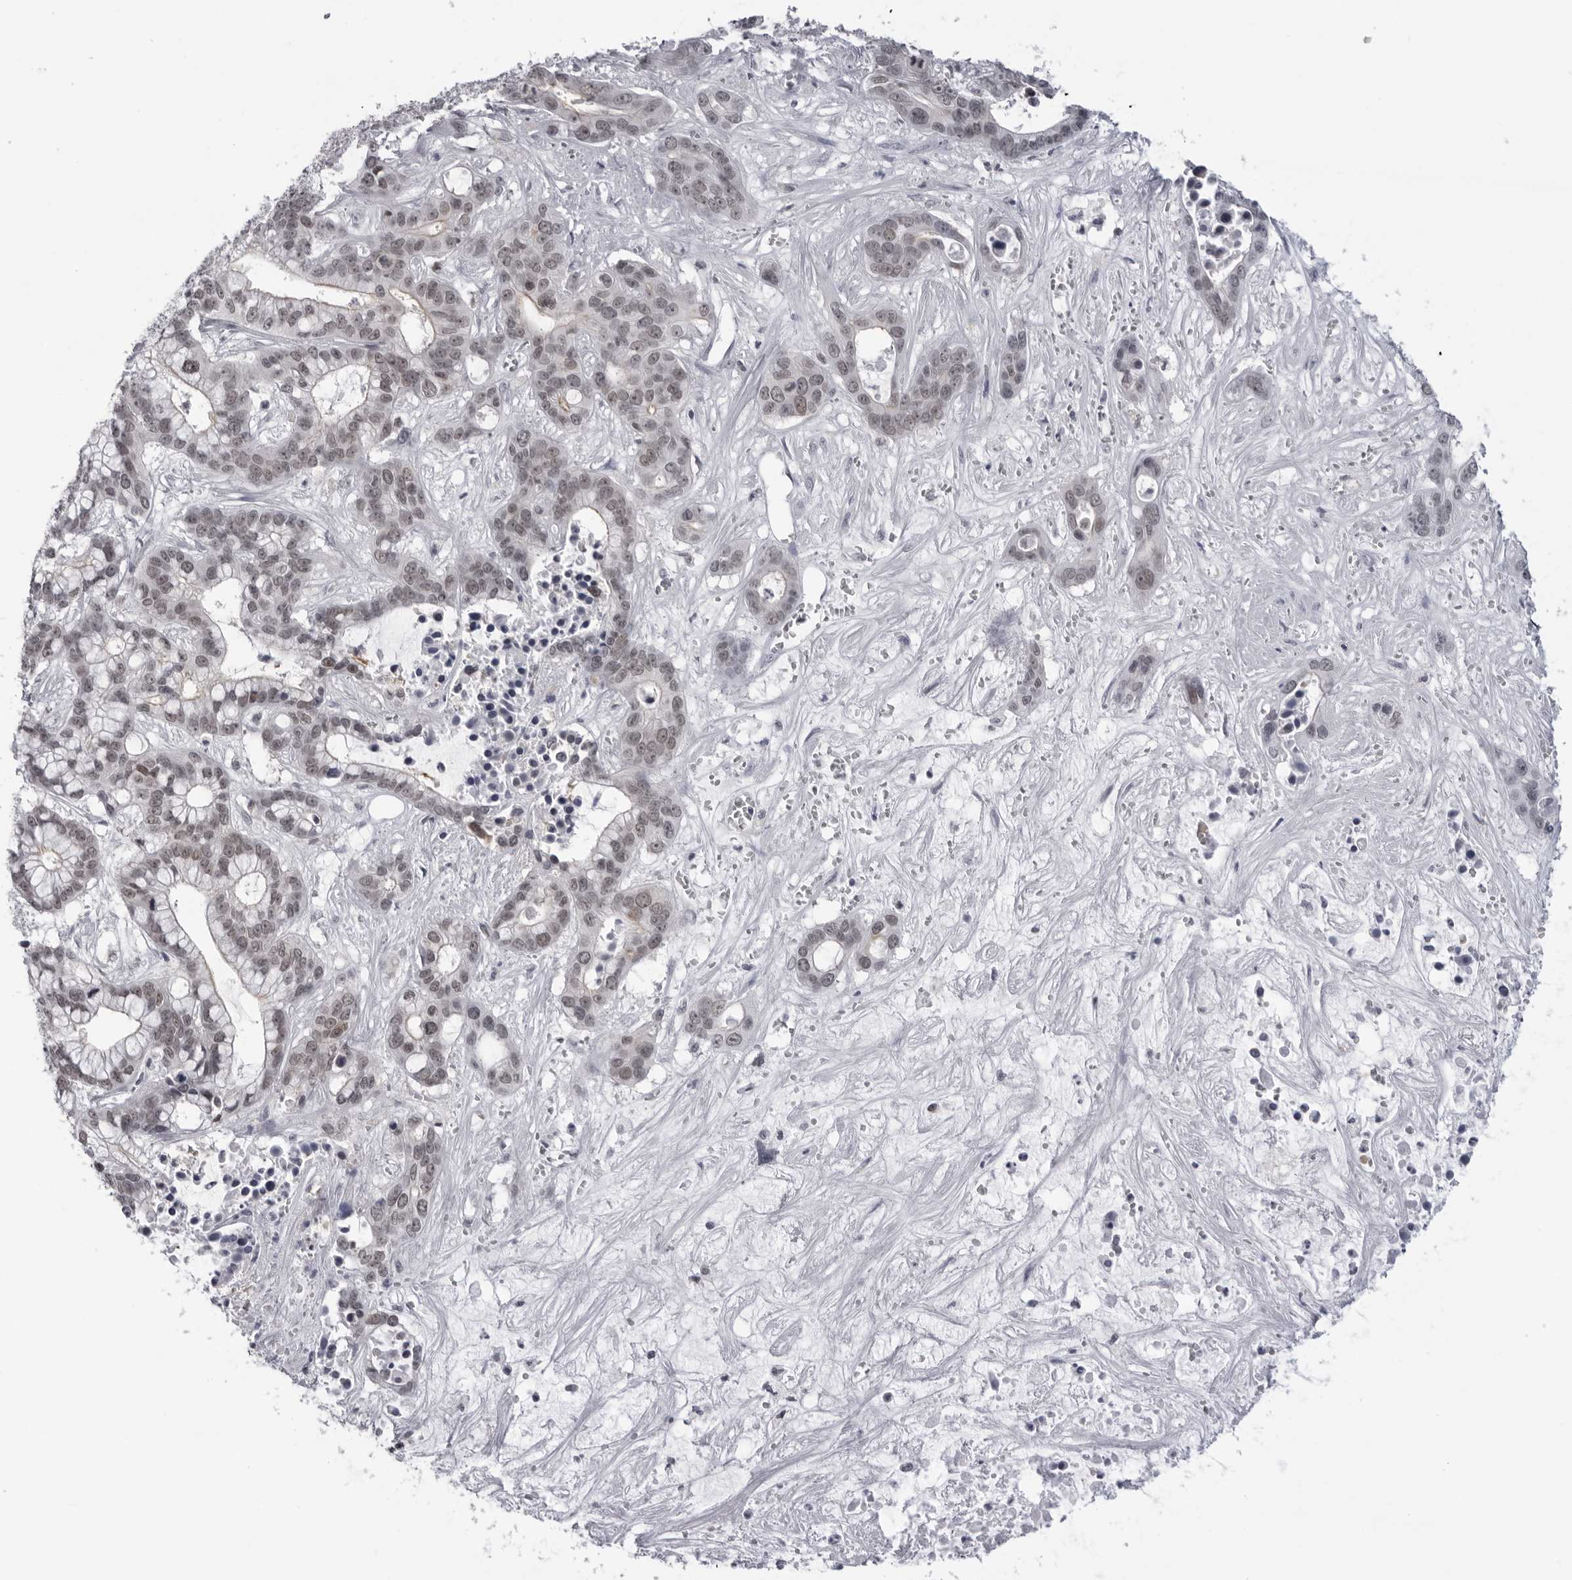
{"staining": {"intensity": "weak", "quantity": ">75%", "location": "nuclear"}, "tissue": "liver cancer", "cell_type": "Tumor cells", "image_type": "cancer", "snomed": [{"axis": "morphology", "description": "Cholangiocarcinoma"}, {"axis": "topography", "description": "Liver"}], "caption": "A micrograph of human liver cancer (cholangiocarcinoma) stained for a protein demonstrates weak nuclear brown staining in tumor cells.", "gene": "ESPN", "patient": {"sex": "female", "age": 65}}